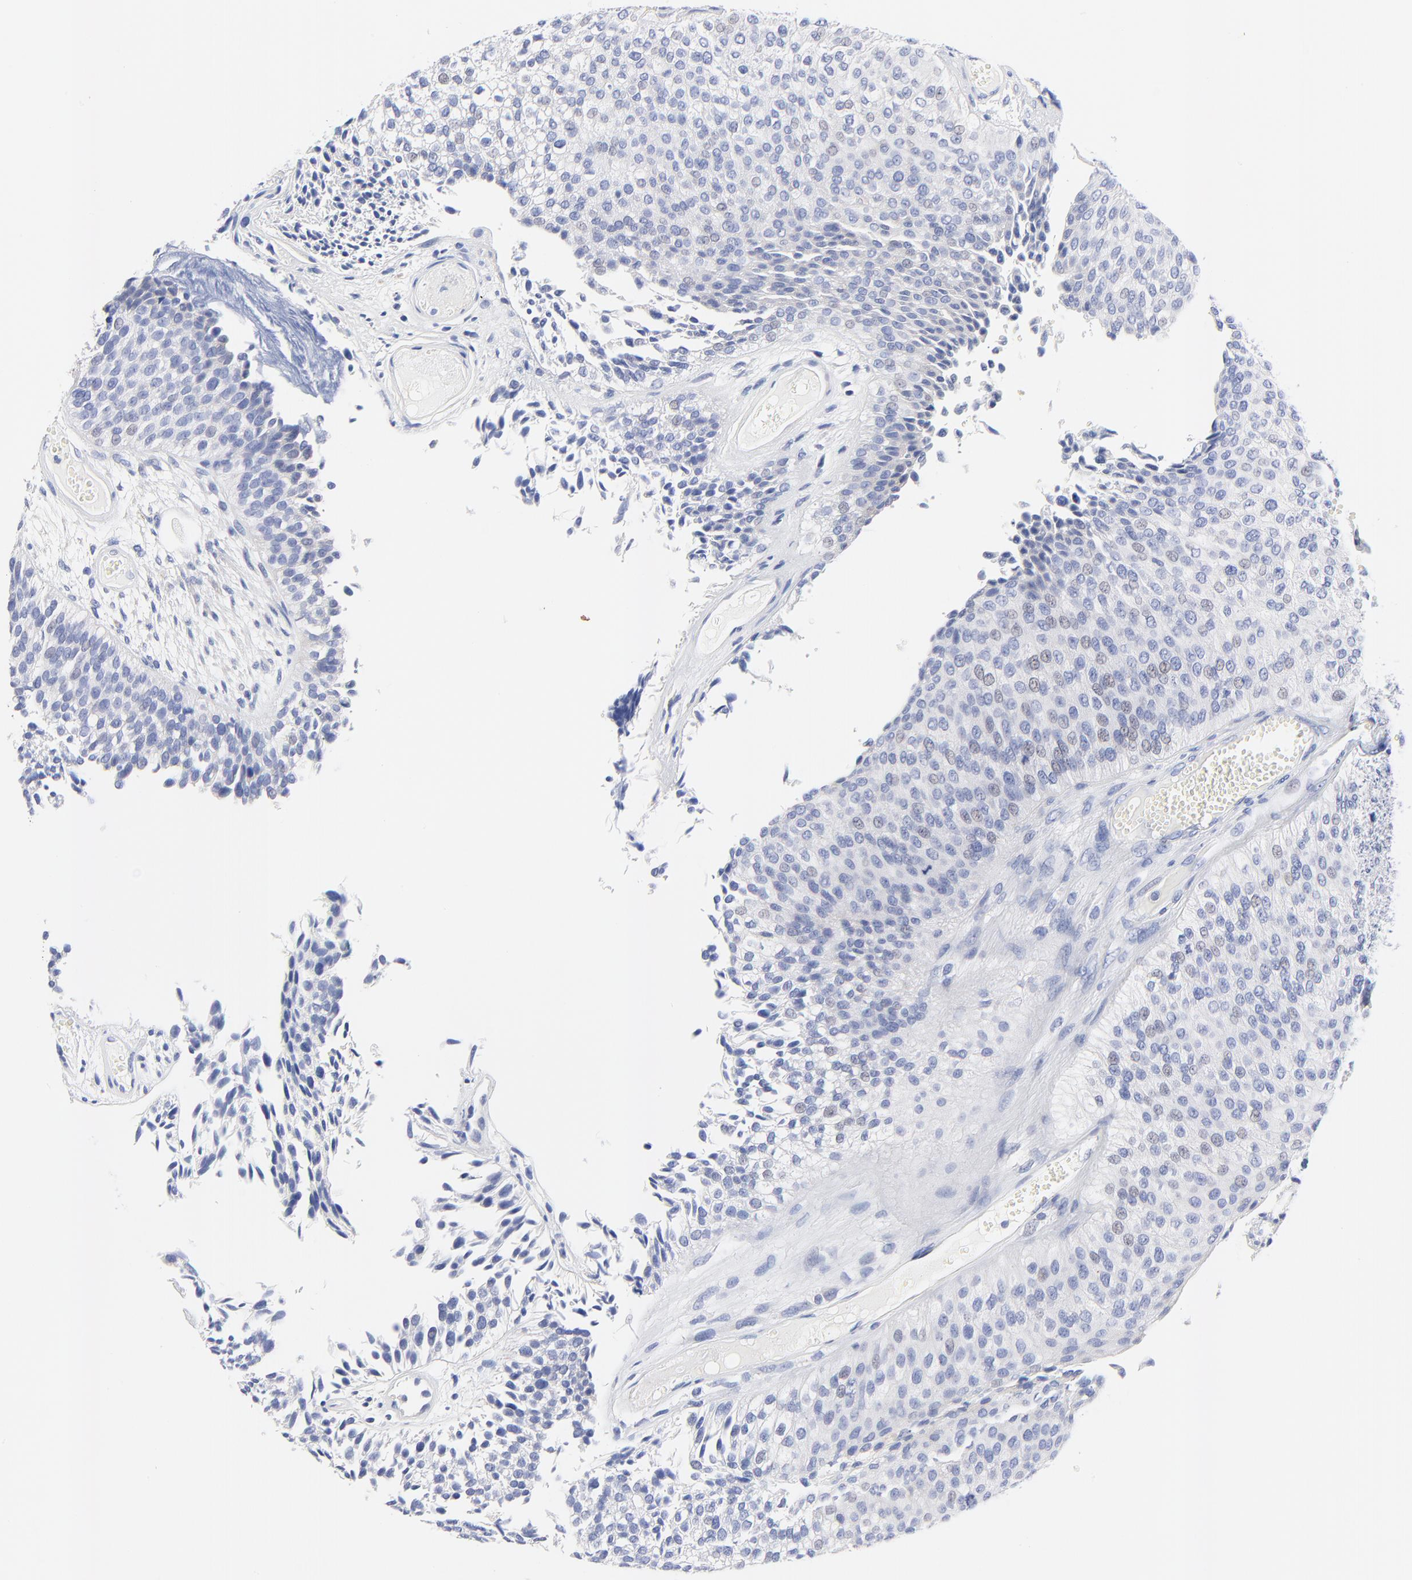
{"staining": {"intensity": "negative", "quantity": "none", "location": "none"}, "tissue": "urothelial cancer", "cell_type": "Tumor cells", "image_type": "cancer", "snomed": [{"axis": "morphology", "description": "Urothelial carcinoma, Low grade"}, {"axis": "topography", "description": "Urinary bladder"}], "caption": "Immunohistochemistry (IHC) of low-grade urothelial carcinoma exhibits no staining in tumor cells.", "gene": "FBXO10", "patient": {"sex": "male", "age": 84}}